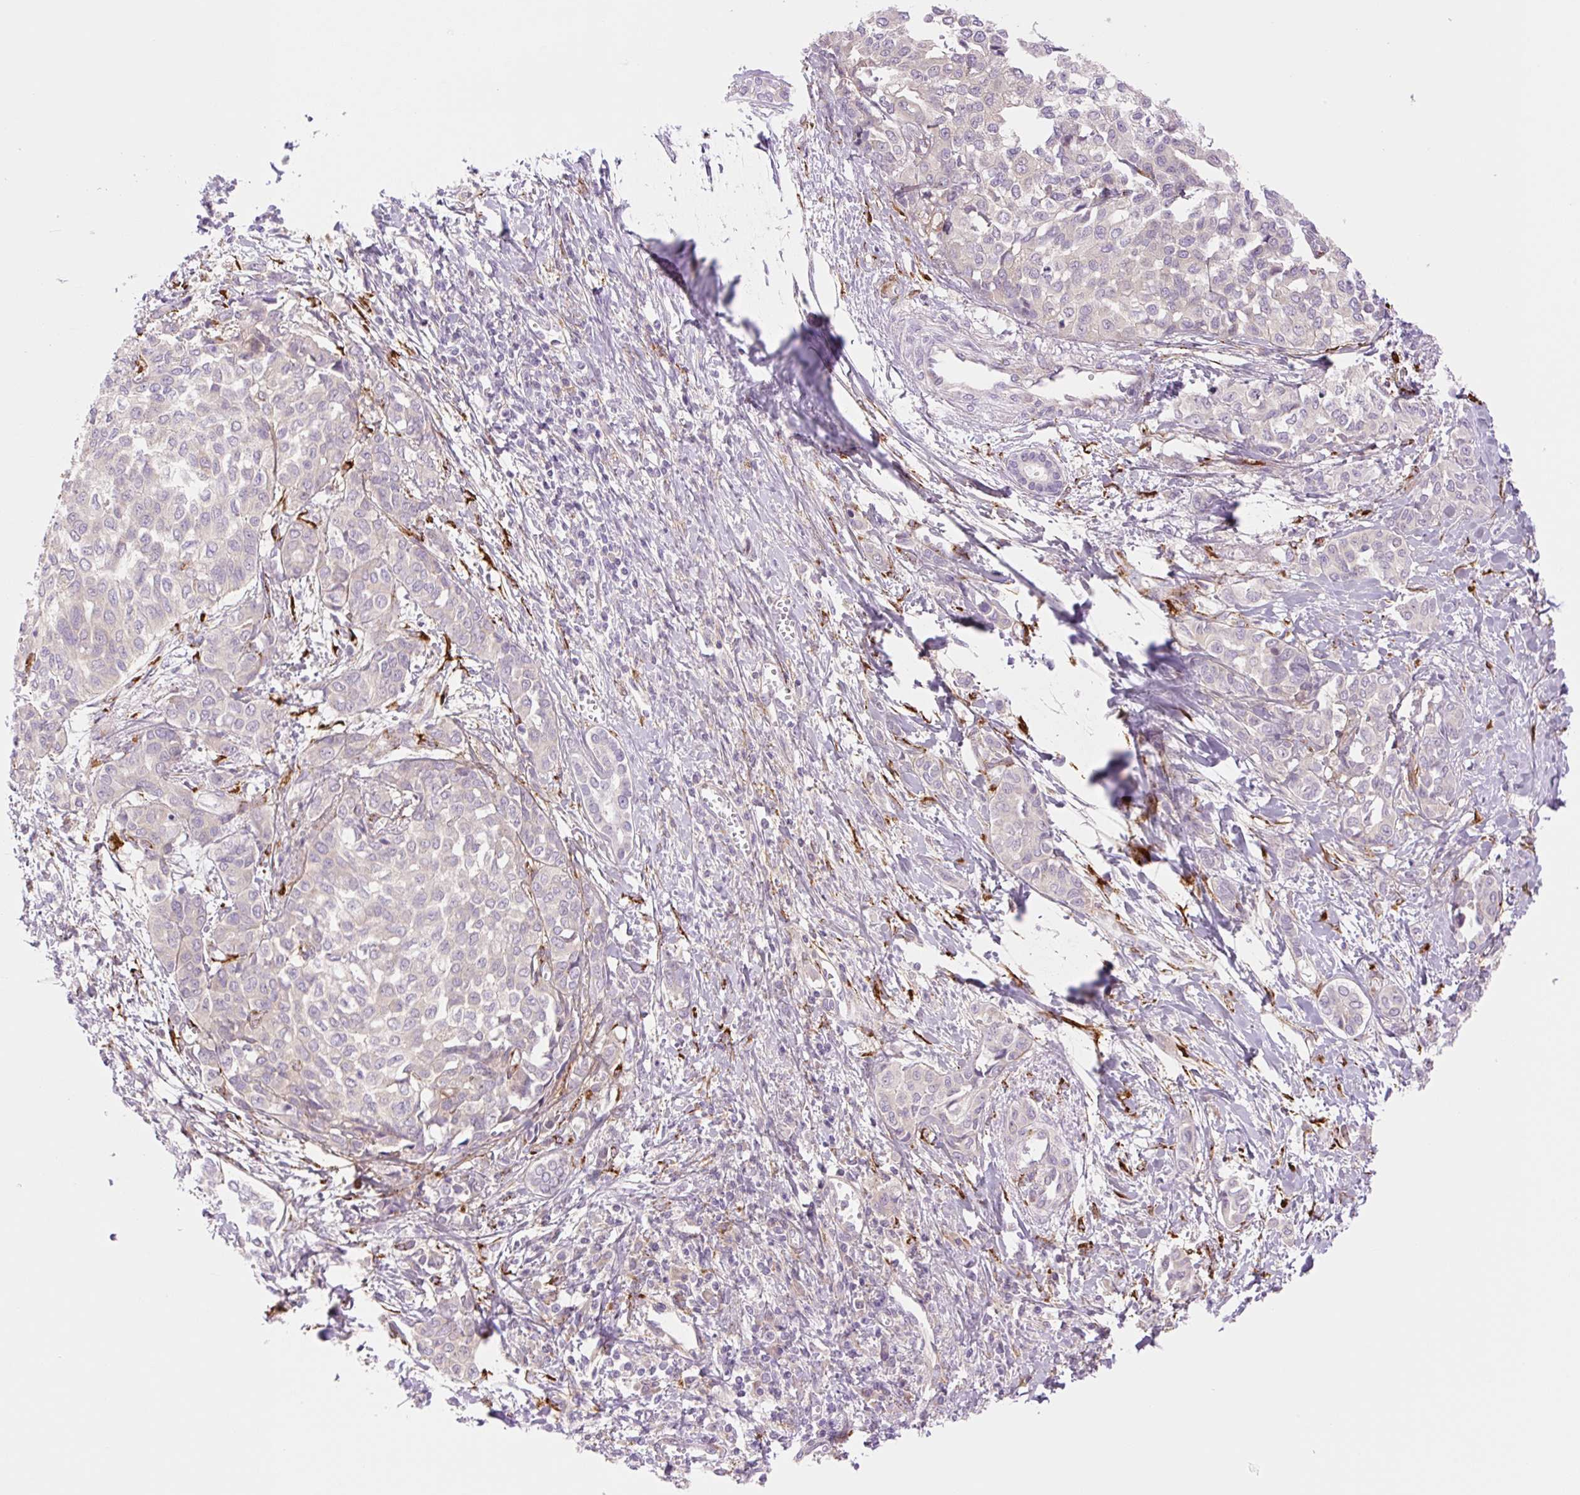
{"staining": {"intensity": "negative", "quantity": "none", "location": "none"}, "tissue": "liver cancer", "cell_type": "Tumor cells", "image_type": "cancer", "snomed": [{"axis": "morphology", "description": "Cholangiocarcinoma"}, {"axis": "topography", "description": "Liver"}], "caption": "Cholangiocarcinoma (liver) was stained to show a protein in brown. There is no significant positivity in tumor cells.", "gene": "COL5A1", "patient": {"sex": "female", "age": 77}}